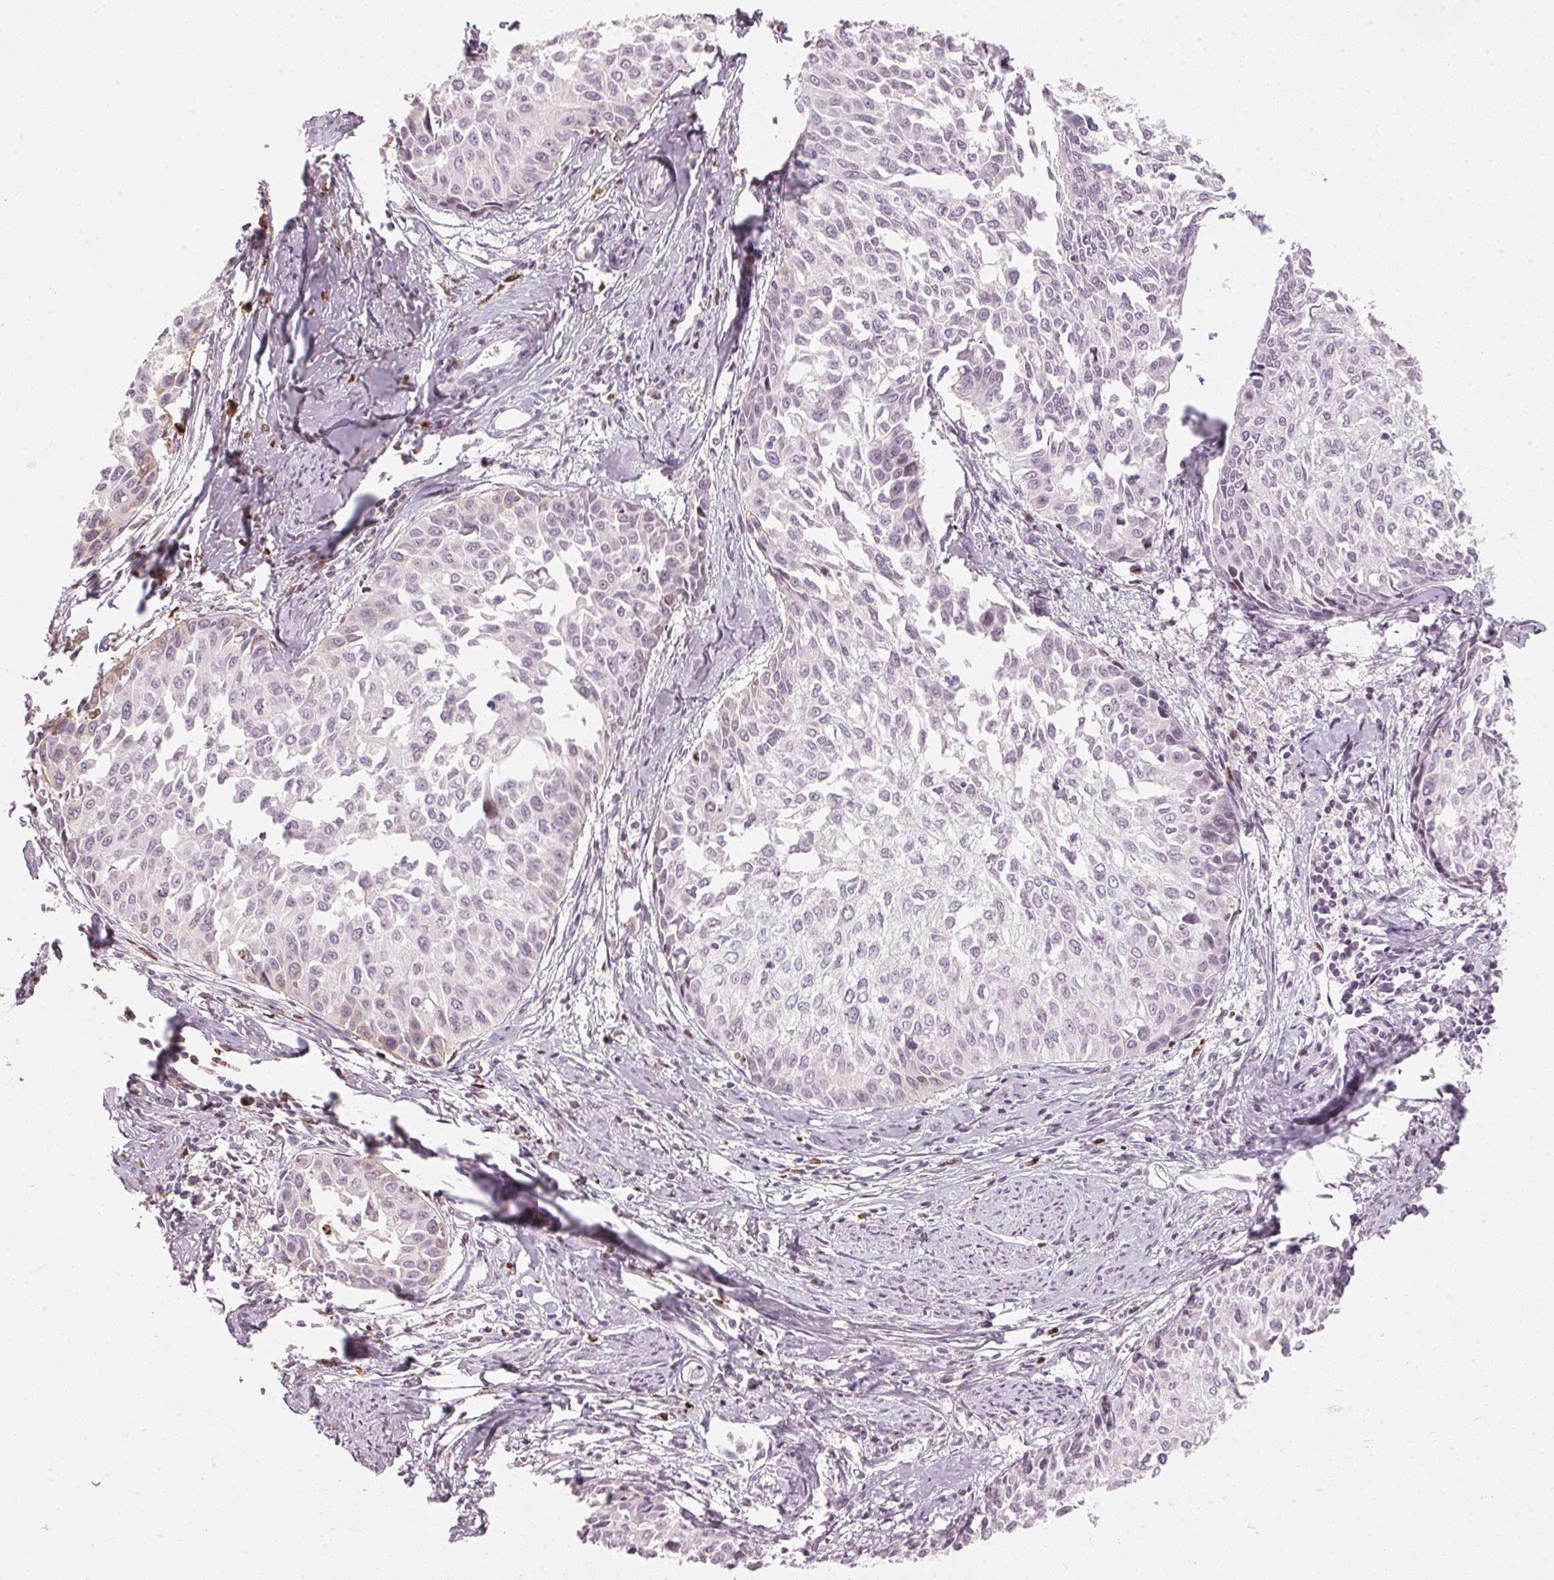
{"staining": {"intensity": "negative", "quantity": "none", "location": "none"}, "tissue": "cervical cancer", "cell_type": "Tumor cells", "image_type": "cancer", "snomed": [{"axis": "morphology", "description": "Squamous cell carcinoma, NOS"}, {"axis": "topography", "description": "Cervix"}], "caption": "This is a histopathology image of immunohistochemistry staining of cervical cancer, which shows no expression in tumor cells. (Stains: DAB immunohistochemistry with hematoxylin counter stain, Microscopy: brightfield microscopy at high magnification).", "gene": "SFRP4", "patient": {"sex": "female", "age": 50}}